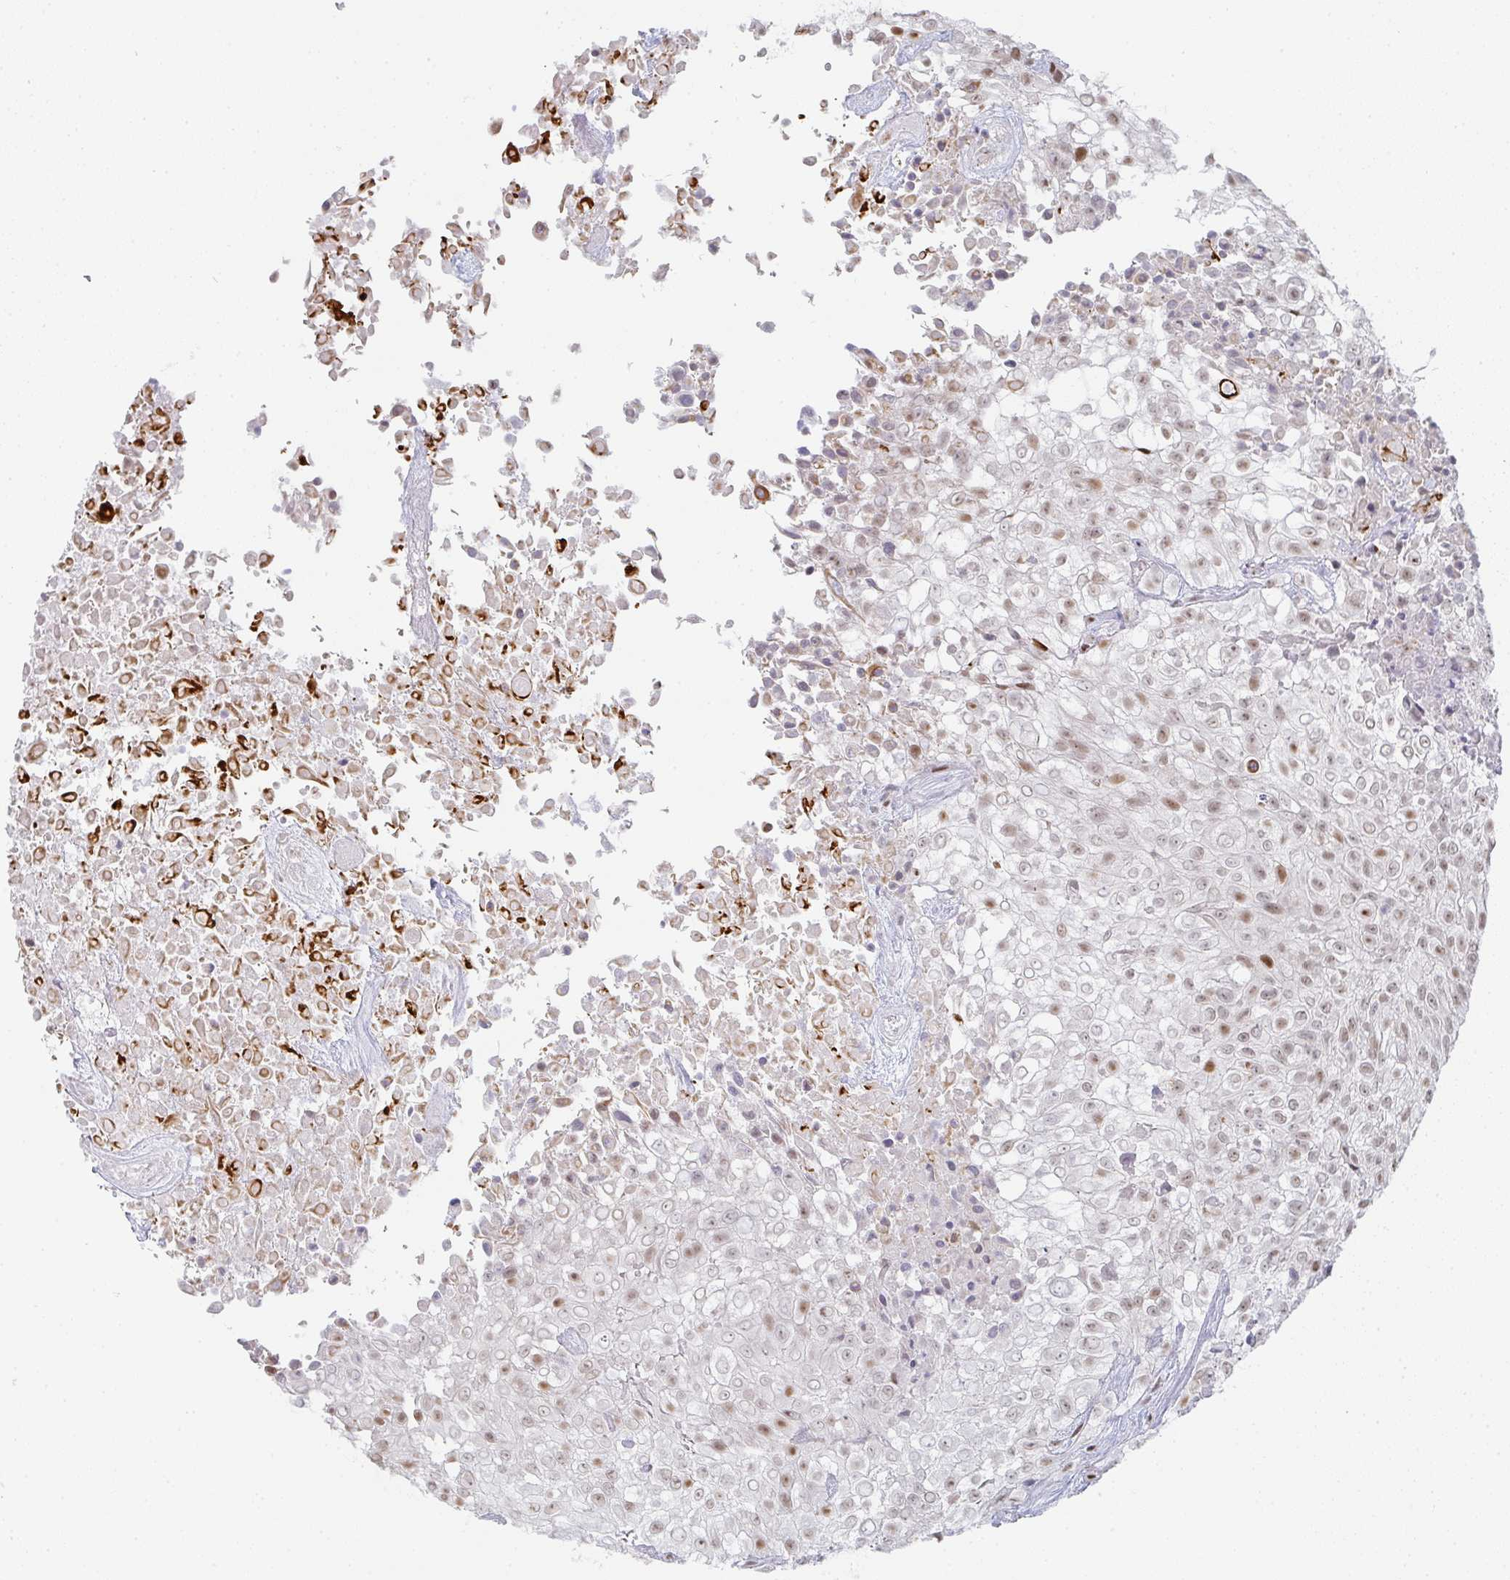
{"staining": {"intensity": "moderate", "quantity": ">75%", "location": "nuclear"}, "tissue": "urothelial cancer", "cell_type": "Tumor cells", "image_type": "cancer", "snomed": [{"axis": "morphology", "description": "Urothelial carcinoma, High grade"}, {"axis": "topography", "description": "Urinary bladder"}], "caption": "Moderate nuclear expression is appreciated in about >75% of tumor cells in high-grade urothelial carcinoma.", "gene": "POU2AF2", "patient": {"sex": "male", "age": 56}}